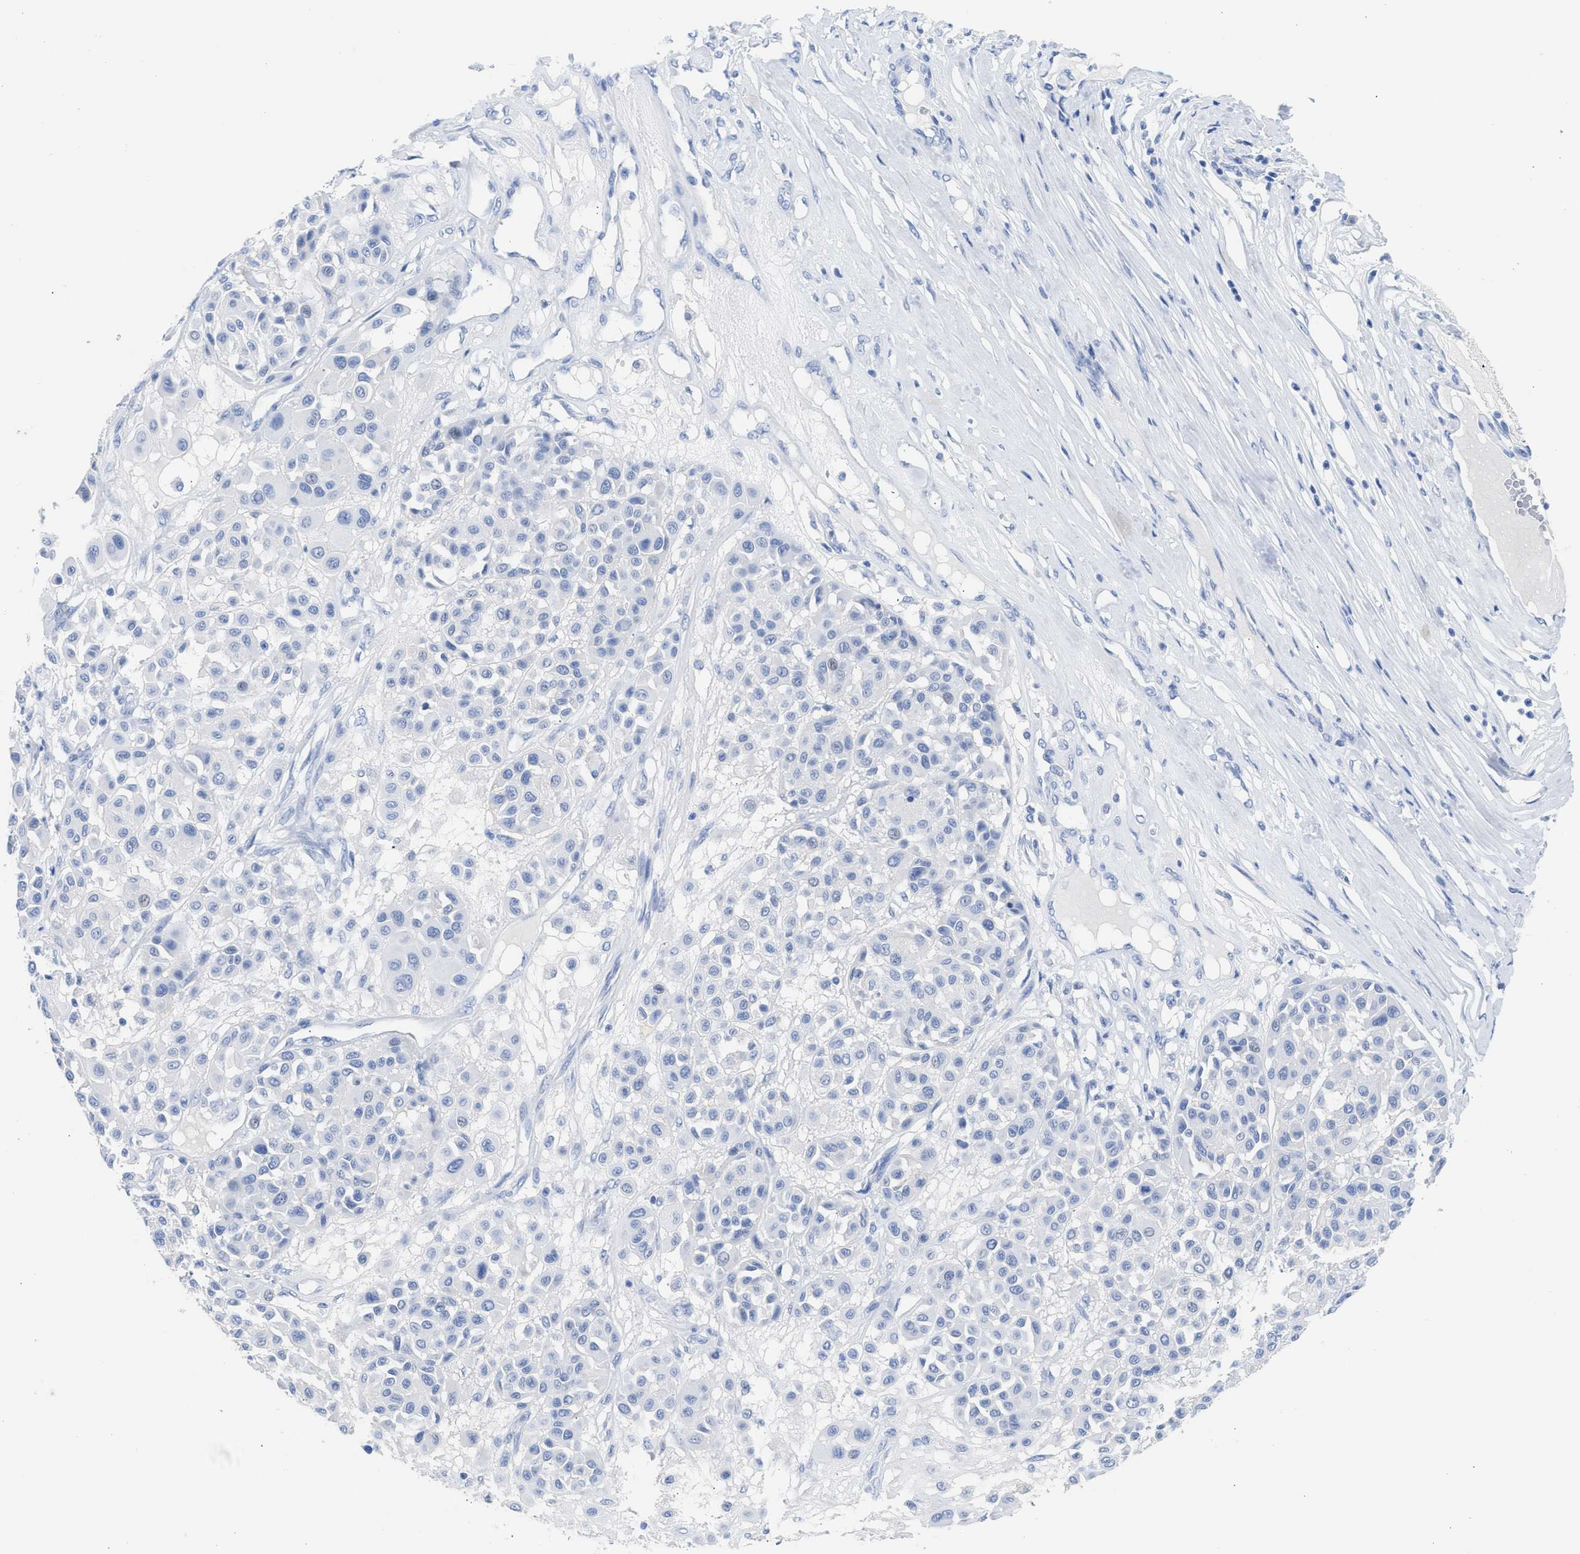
{"staining": {"intensity": "negative", "quantity": "none", "location": "none"}, "tissue": "melanoma", "cell_type": "Tumor cells", "image_type": "cancer", "snomed": [{"axis": "morphology", "description": "Malignant melanoma, Metastatic site"}, {"axis": "topography", "description": "Soft tissue"}], "caption": "IHC histopathology image of neoplastic tissue: malignant melanoma (metastatic site) stained with DAB displays no significant protein positivity in tumor cells.", "gene": "NCAM1", "patient": {"sex": "male", "age": 41}}